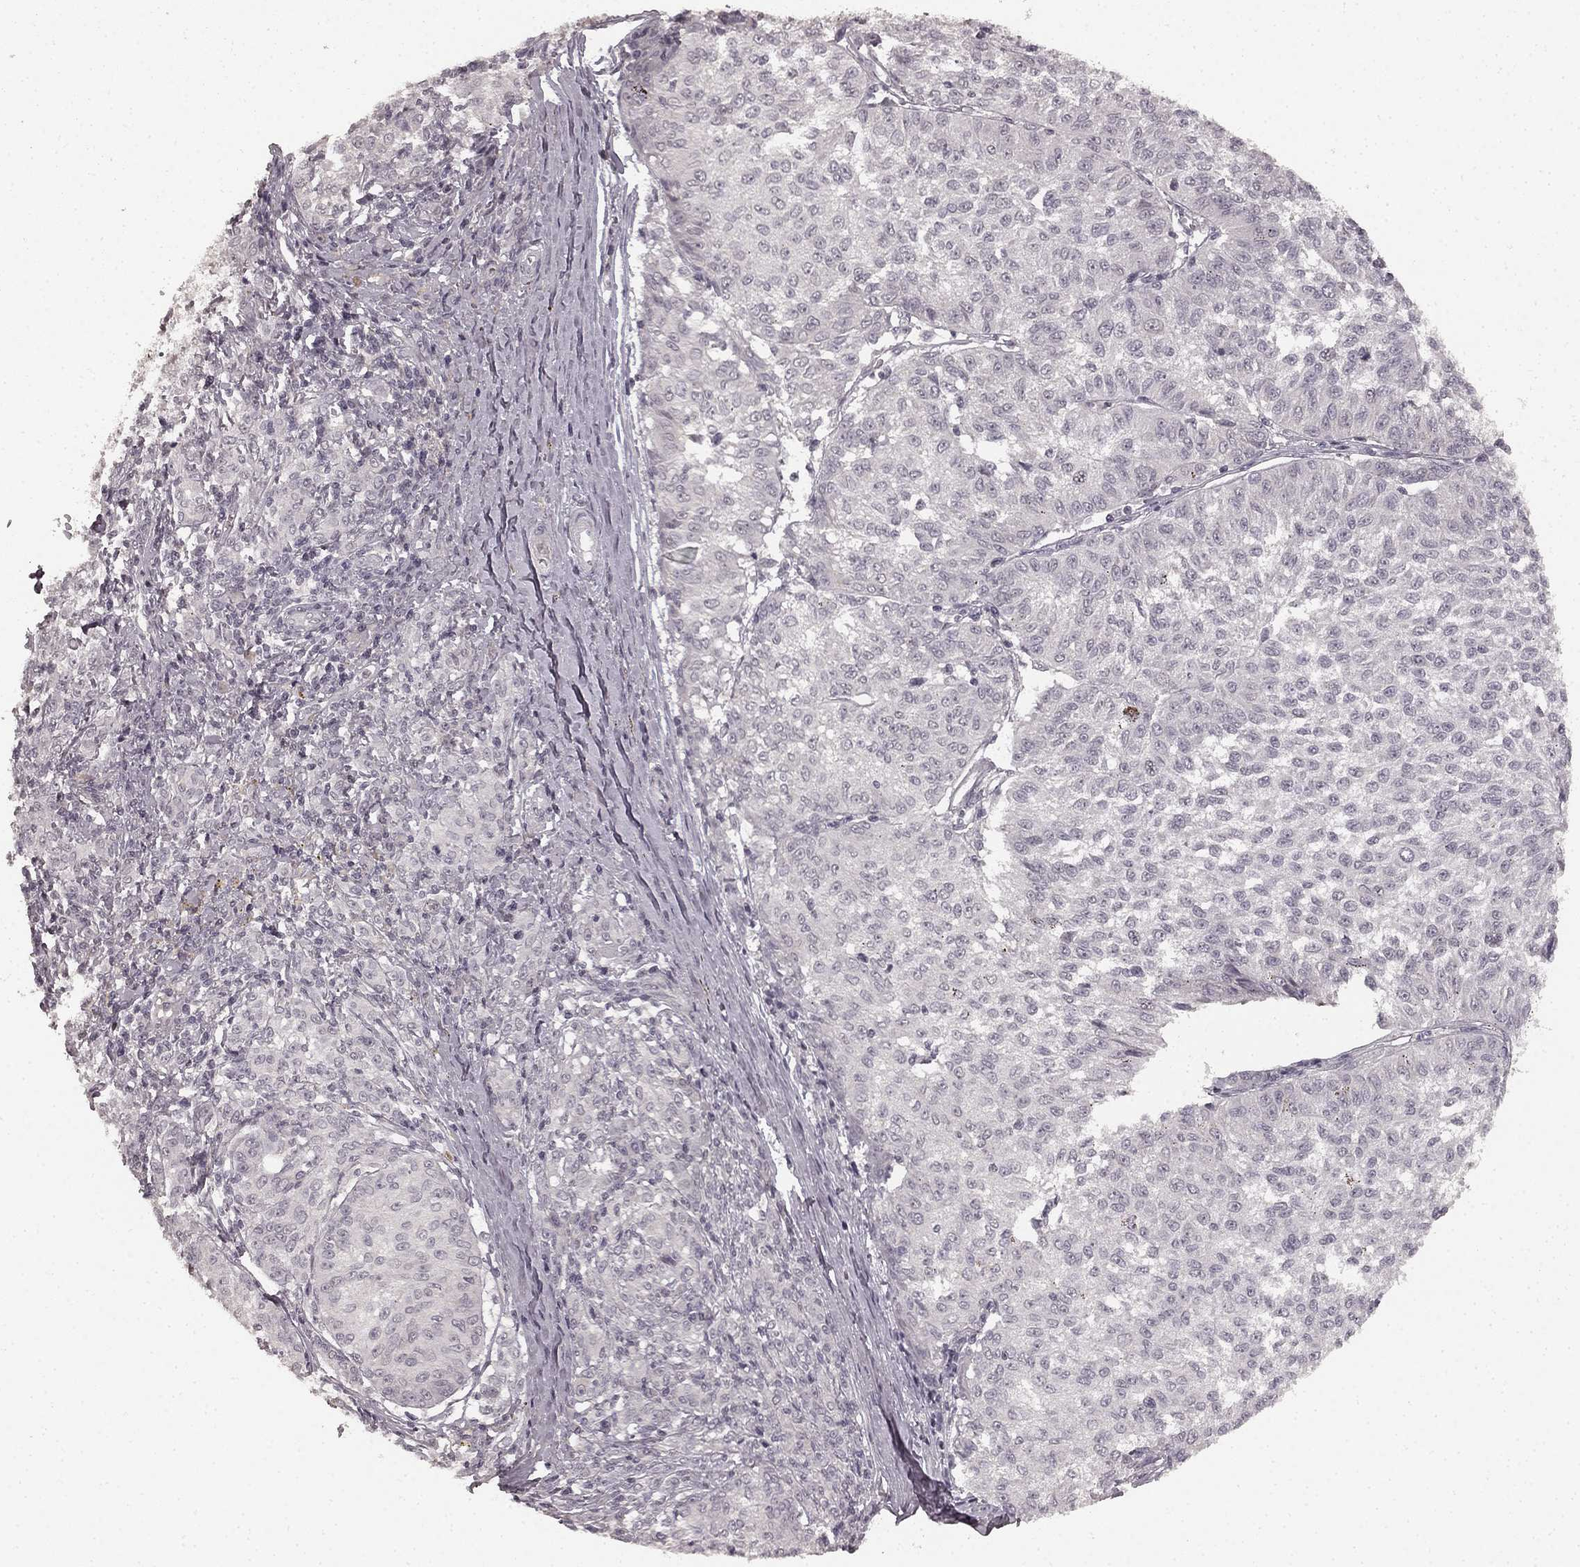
{"staining": {"intensity": "negative", "quantity": "none", "location": "none"}, "tissue": "melanoma", "cell_type": "Tumor cells", "image_type": "cancer", "snomed": [{"axis": "morphology", "description": "Malignant melanoma, NOS"}, {"axis": "topography", "description": "Skin"}], "caption": "IHC of human malignant melanoma displays no staining in tumor cells.", "gene": "HCN4", "patient": {"sex": "female", "age": 72}}